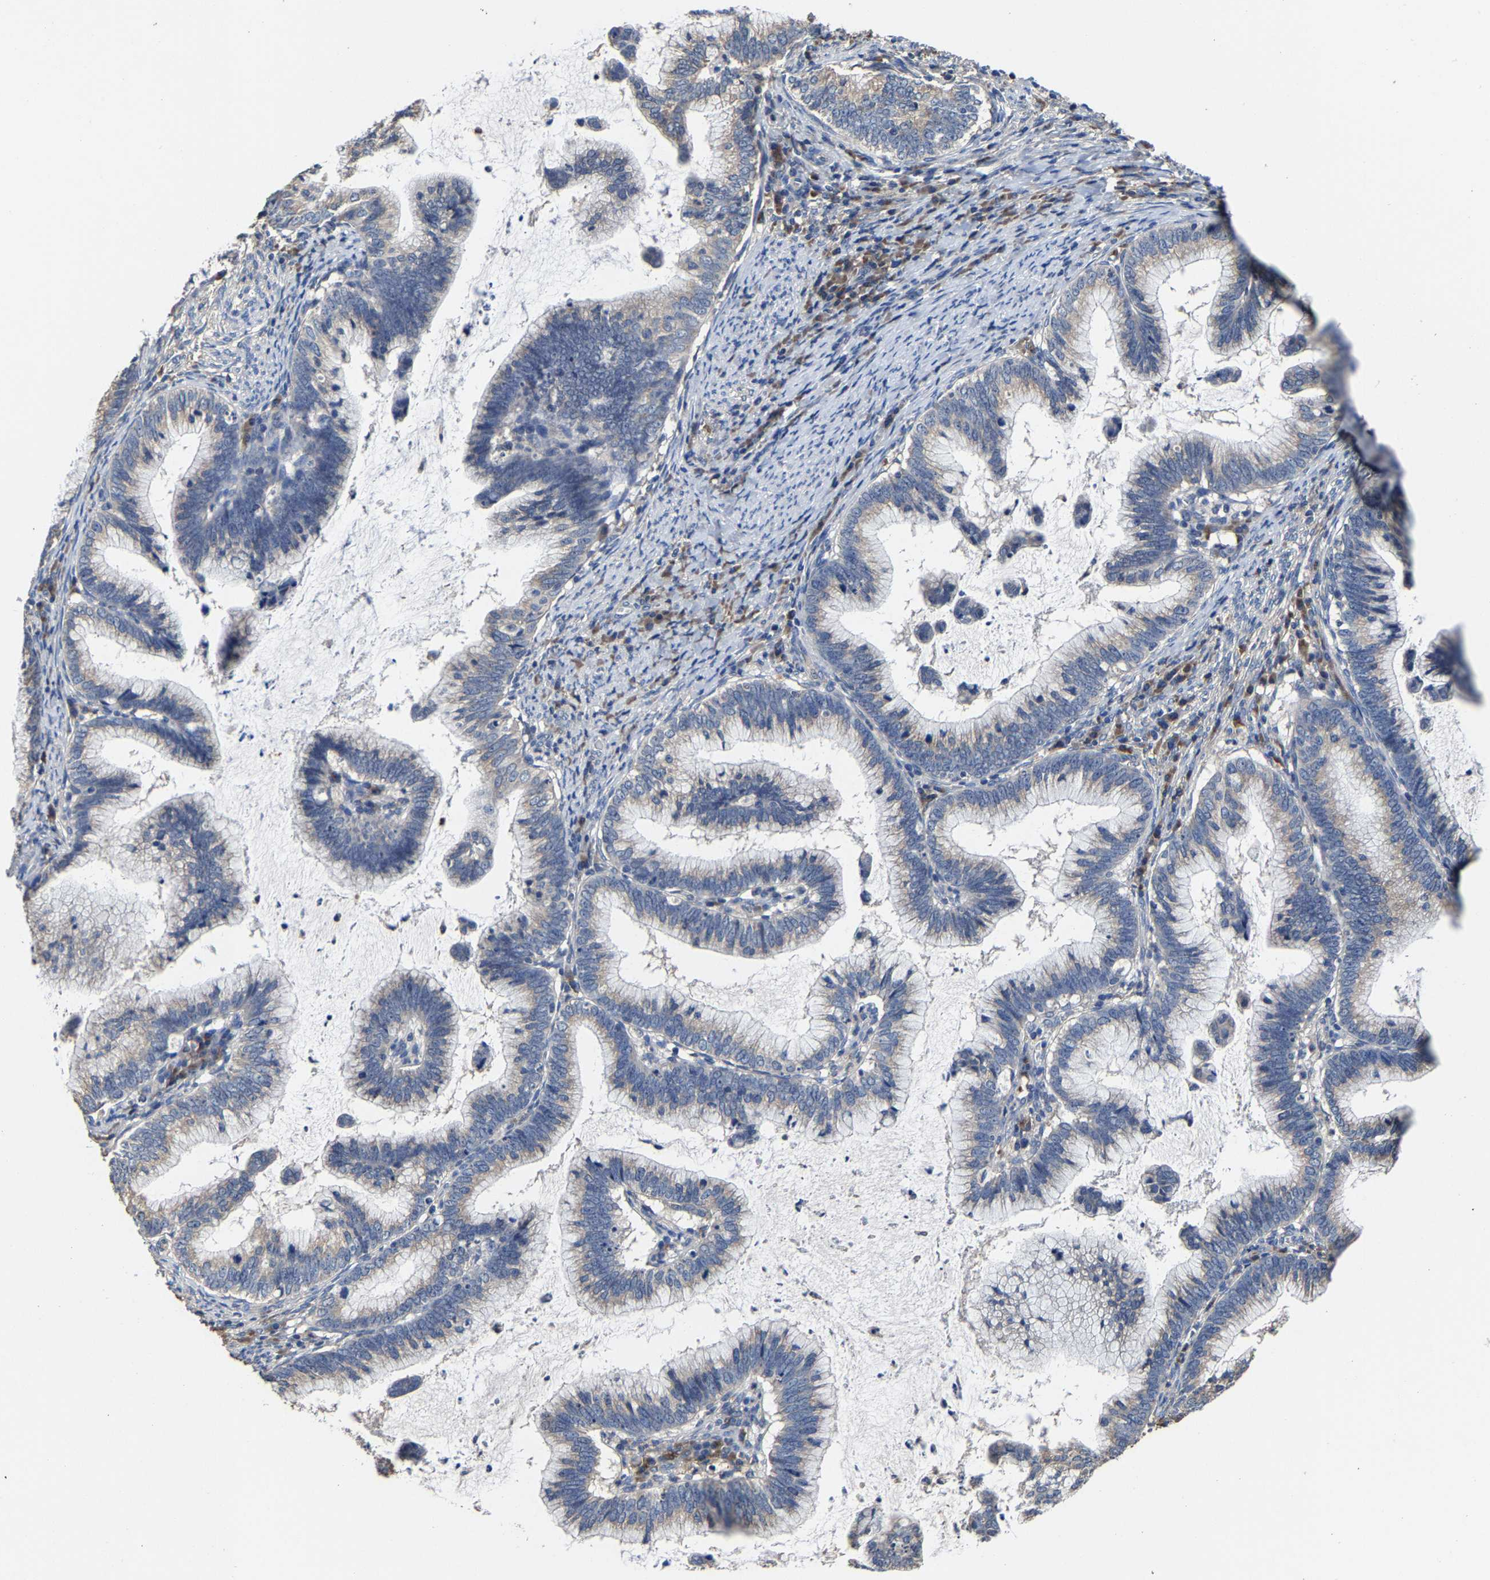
{"staining": {"intensity": "negative", "quantity": "none", "location": "none"}, "tissue": "cervical cancer", "cell_type": "Tumor cells", "image_type": "cancer", "snomed": [{"axis": "morphology", "description": "Adenocarcinoma, NOS"}, {"axis": "topography", "description": "Cervix"}], "caption": "Tumor cells show no significant protein staining in cervical cancer (adenocarcinoma). The staining is performed using DAB (3,3'-diaminobenzidine) brown chromogen with nuclei counter-stained in using hematoxylin.", "gene": "EBAG9", "patient": {"sex": "female", "age": 36}}